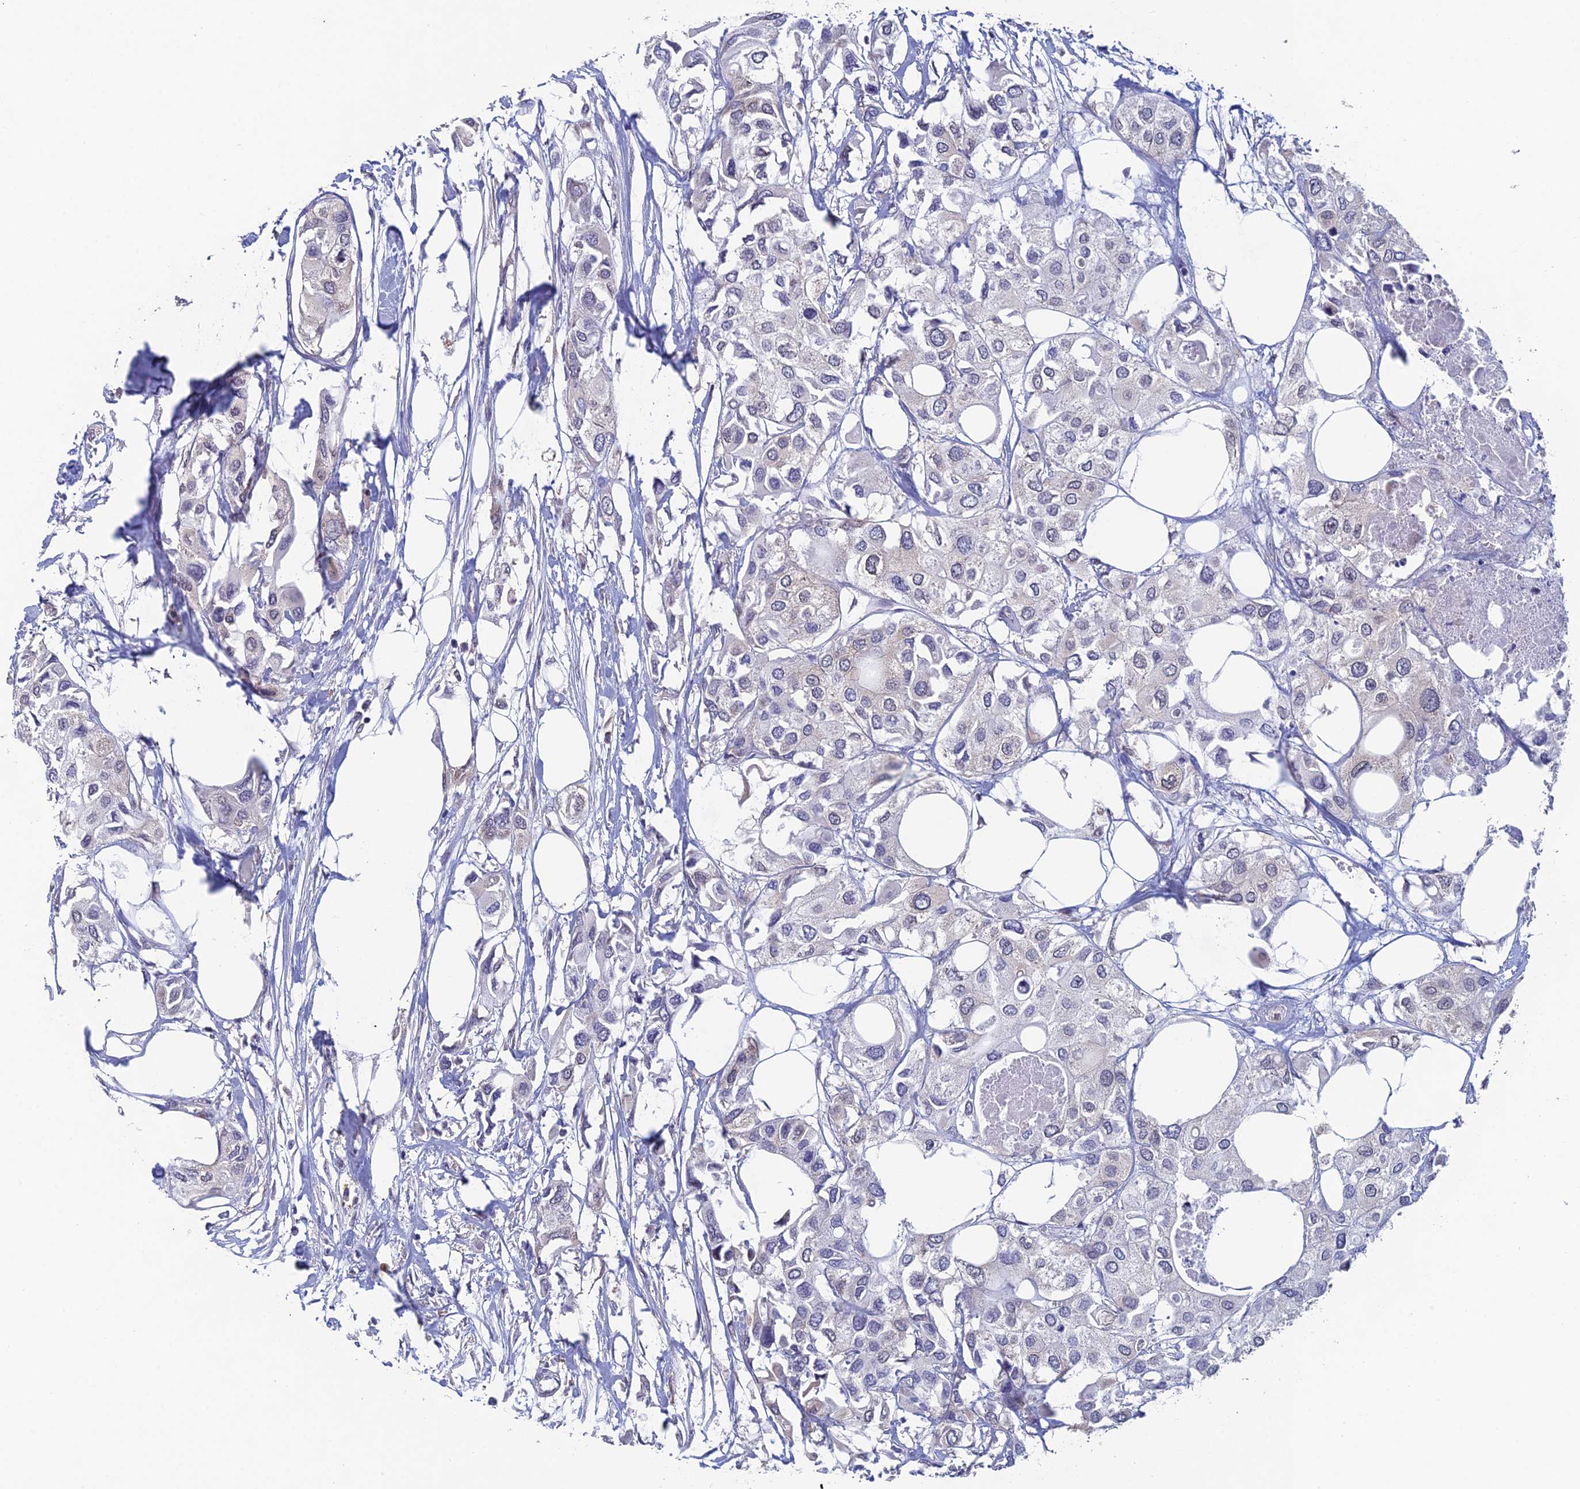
{"staining": {"intensity": "negative", "quantity": "none", "location": "none"}, "tissue": "urothelial cancer", "cell_type": "Tumor cells", "image_type": "cancer", "snomed": [{"axis": "morphology", "description": "Urothelial carcinoma, High grade"}, {"axis": "topography", "description": "Urinary bladder"}], "caption": "Immunohistochemistry (IHC) photomicrograph of human high-grade urothelial carcinoma stained for a protein (brown), which exhibits no expression in tumor cells.", "gene": "SRA1", "patient": {"sex": "male", "age": 64}}